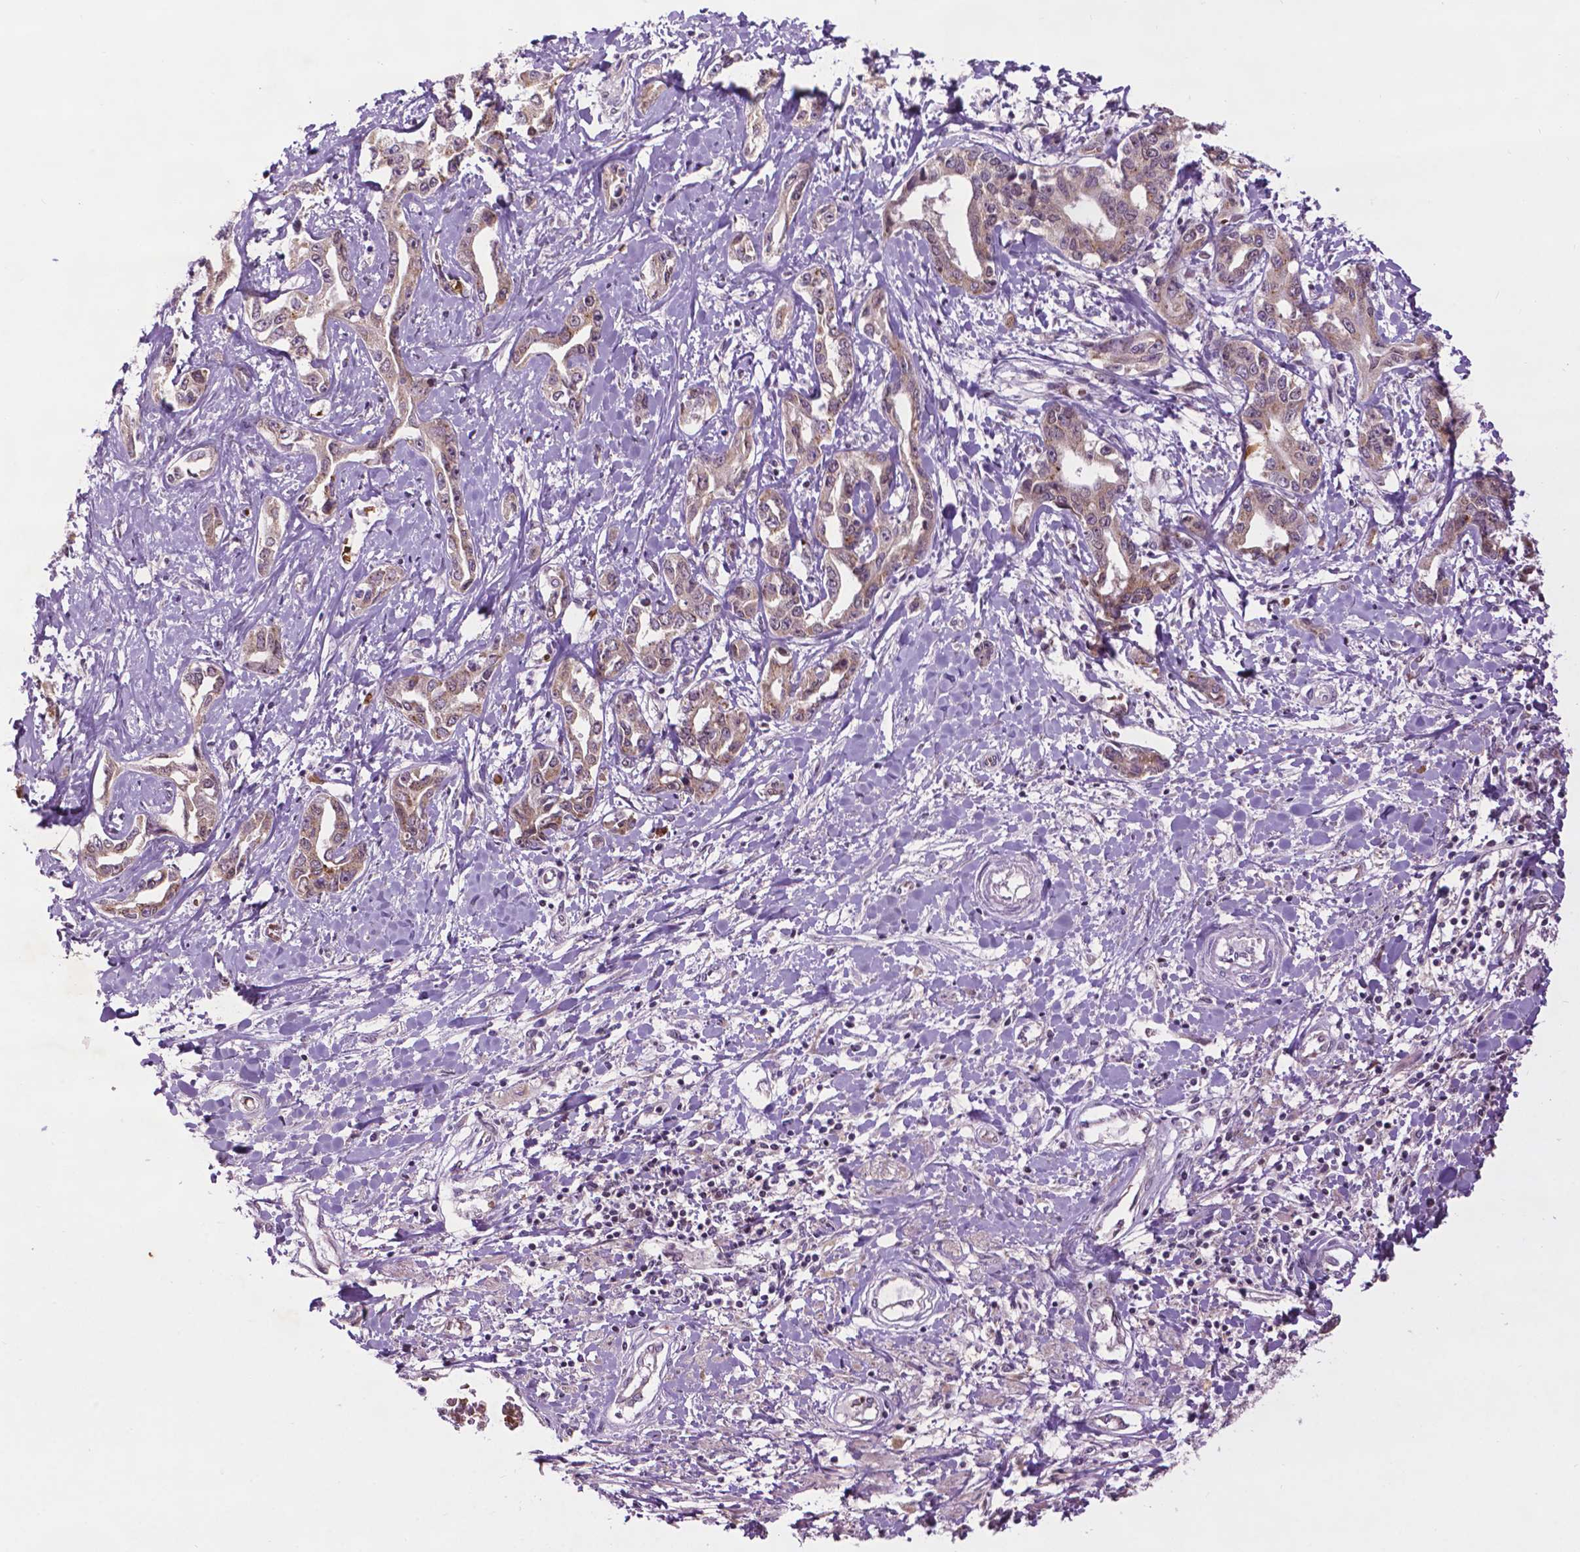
{"staining": {"intensity": "weak", "quantity": "<25%", "location": "cytoplasmic/membranous"}, "tissue": "liver cancer", "cell_type": "Tumor cells", "image_type": "cancer", "snomed": [{"axis": "morphology", "description": "Cholangiocarcinoma"}, {"axis": "topography", "description": "Liver"}], "caption": "Protein analysis of liver cholangiocarcinoma displays no significant staining in tumor cells.", "gene": "ZNF41", "patient": {"sex": "male", "age": 59}}